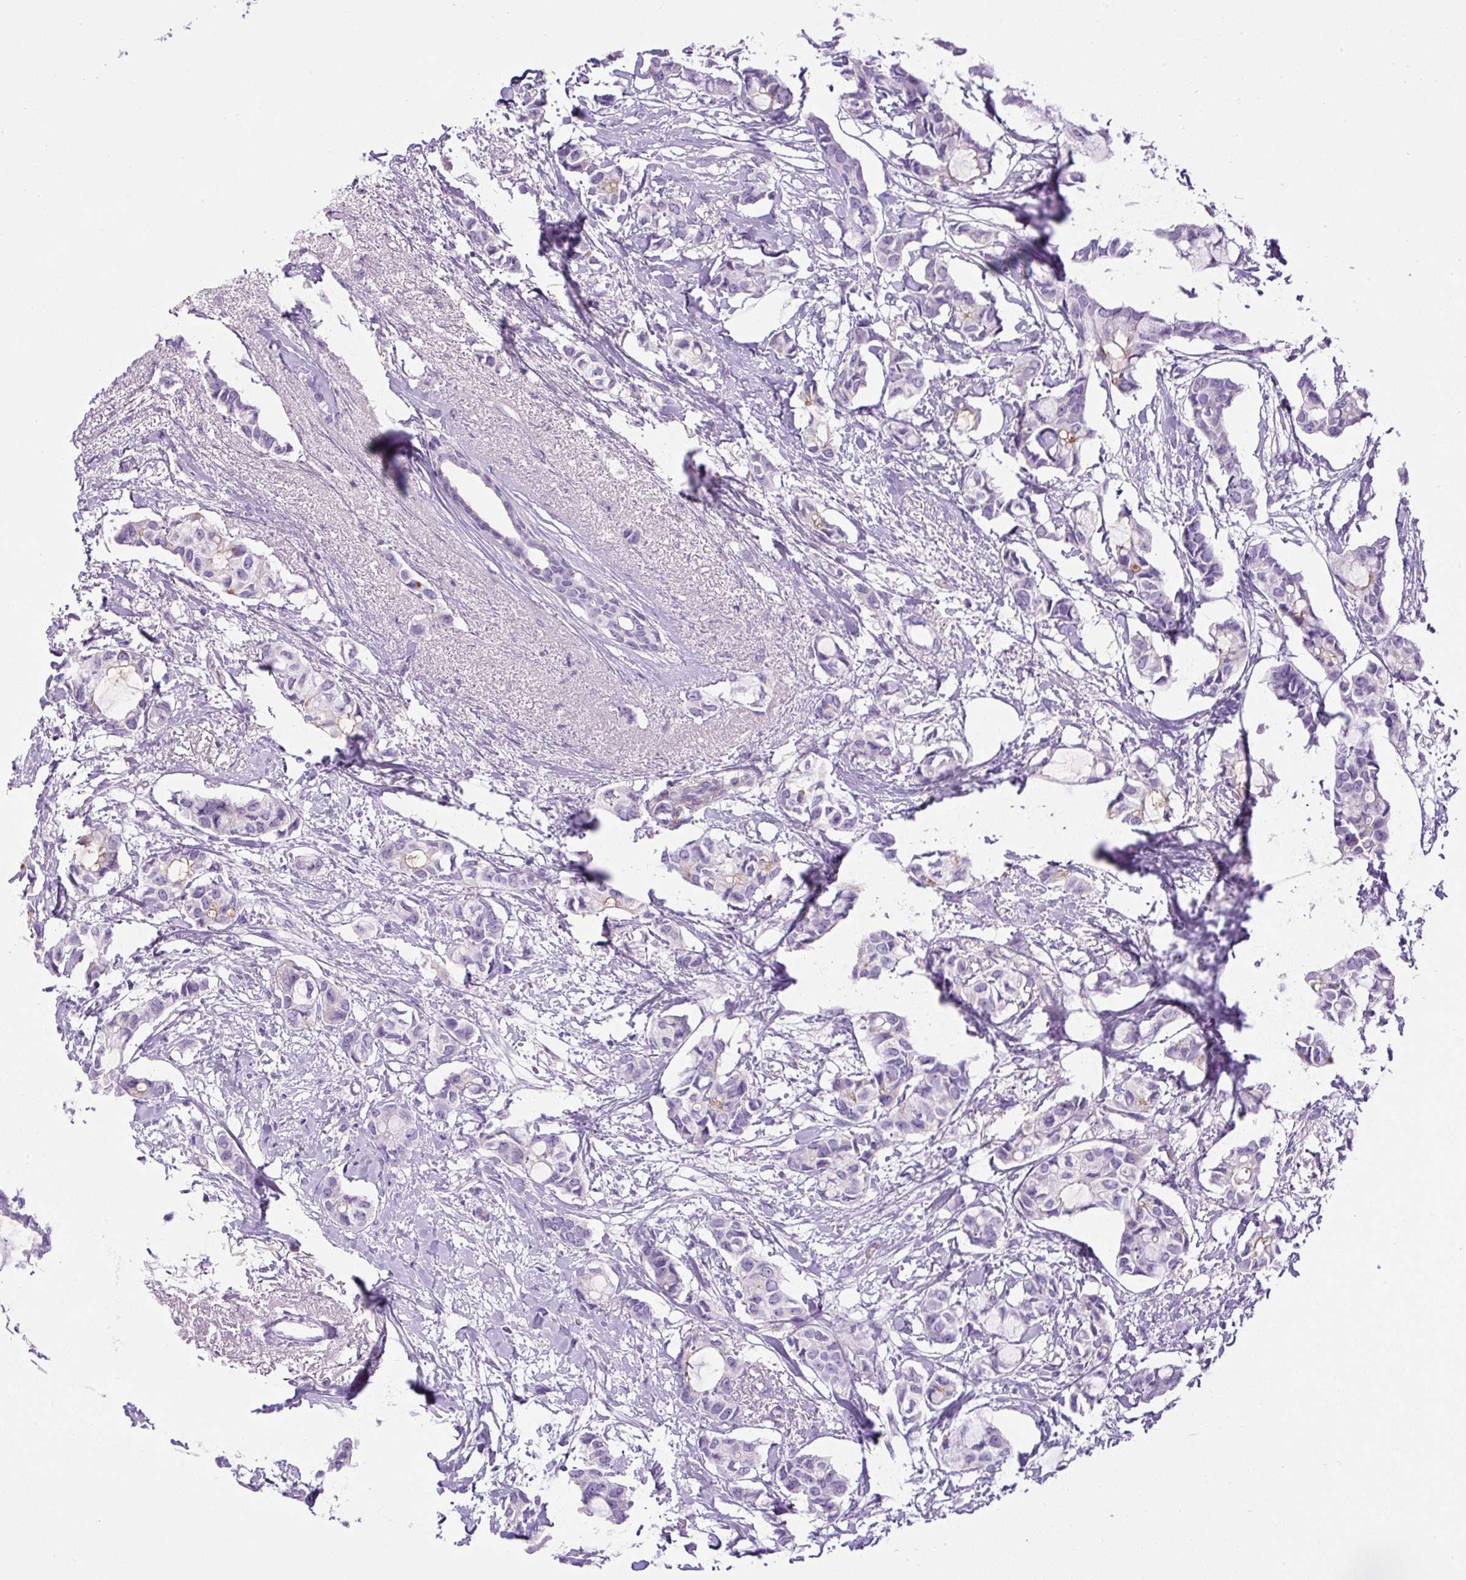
{"staining": {"intensity": "negative", "quantity": "none", "location": "none"}, "tissue": "breast cancer", "cell_type": "Tumor cells", "image_type": "cancer", "snomed": [{"axis": "morphology", "description": "Duct carcinoma"}, {"axis": "topography", "description": "Breast"}], "caption": "This is a image of IHC staining of breast cancer, which shows no positivity in tumor cells.", "gene": "VWA7", "patient": {"sex": "female", "age": 73}}